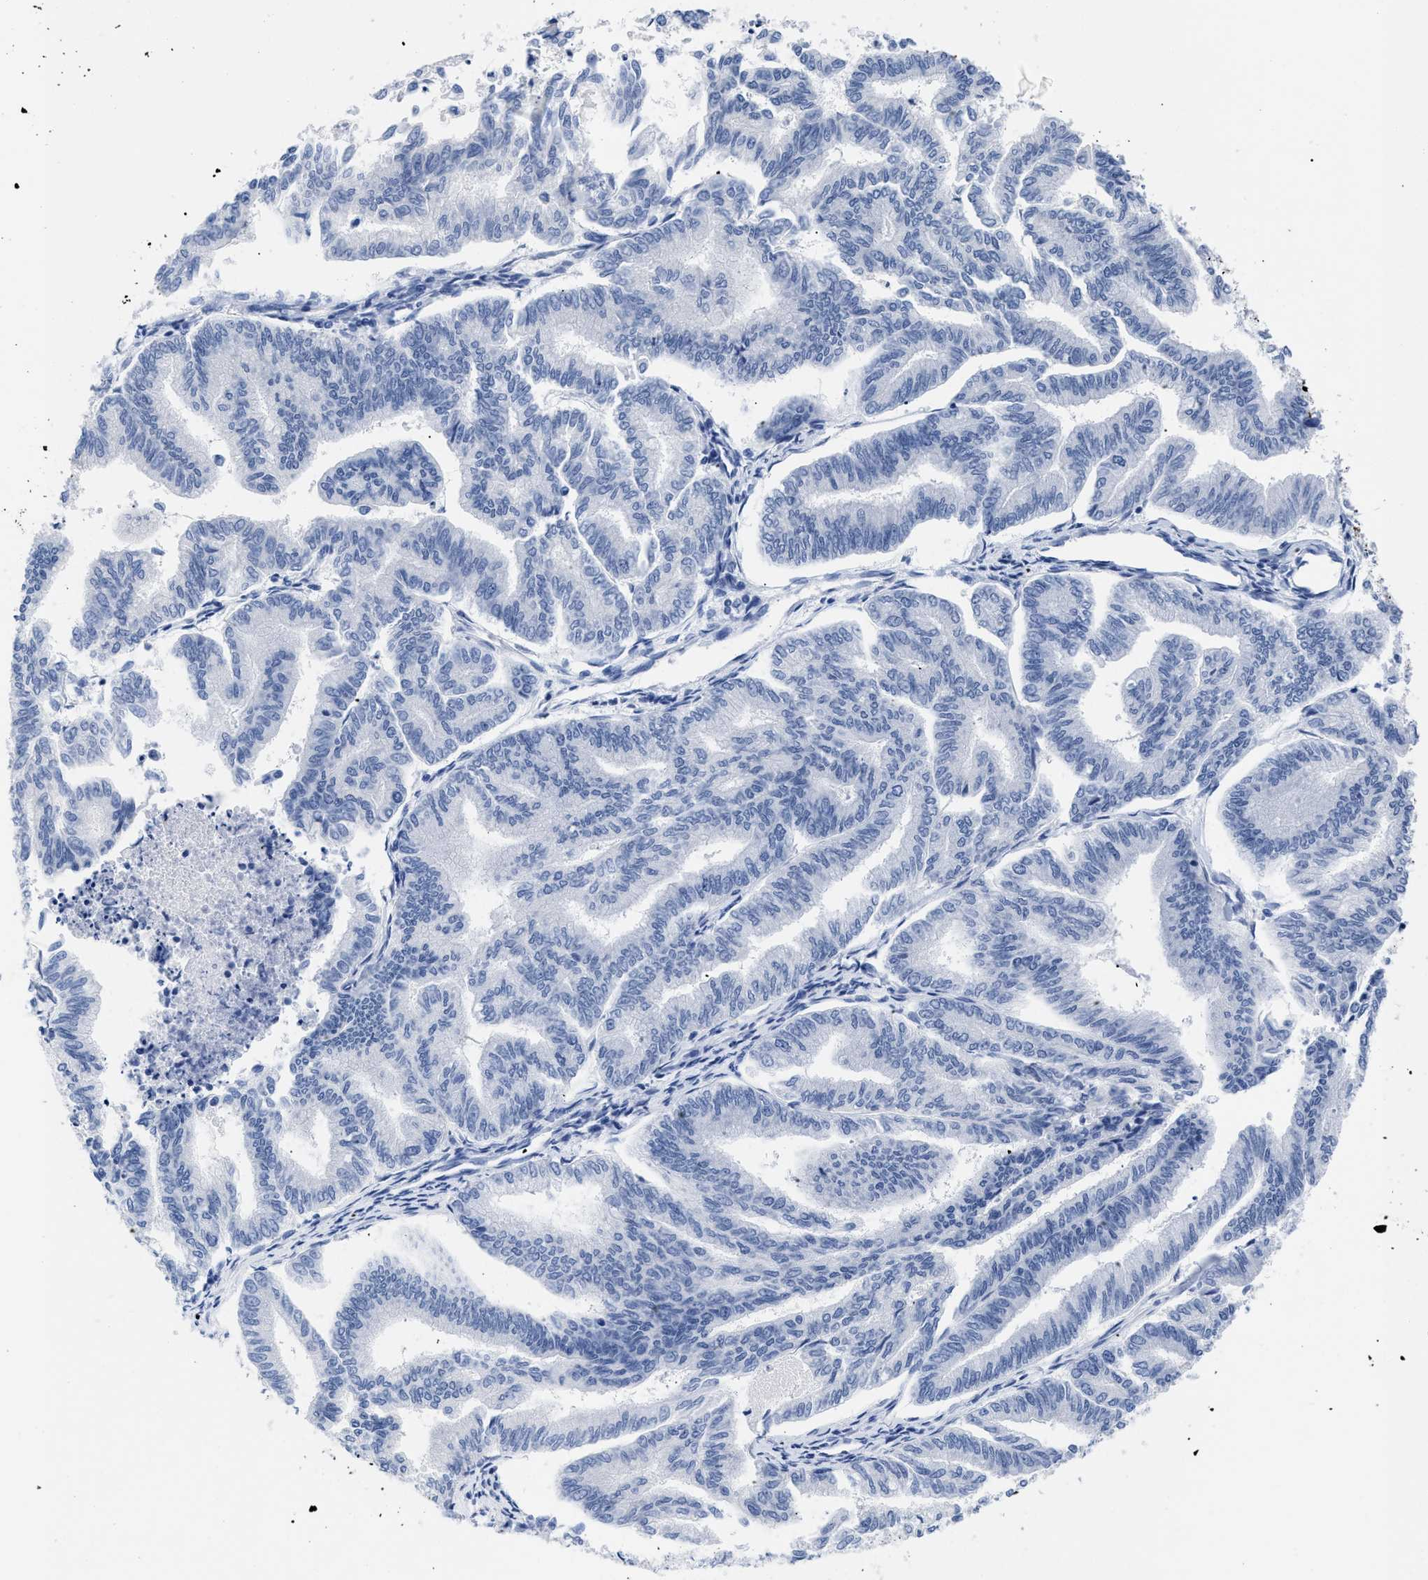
{"staining": {"intensity": "negative", "quantity": "none", "location": "none"}, "tissue": "endometrial cancer", "cell_type": "Tumor cells", "image_type": "cancer", "snomed": [{"axis": "morphology", "description": "Adenocarcinoma, NOS"}, {"axis": "topography", "description": "Endometrium"}], "caption": "Image shows no significant protein staining in tumor cells of endometrial cancer.", "gene": "DUSP26", "patient": {"sex": "female", "age": 79}}